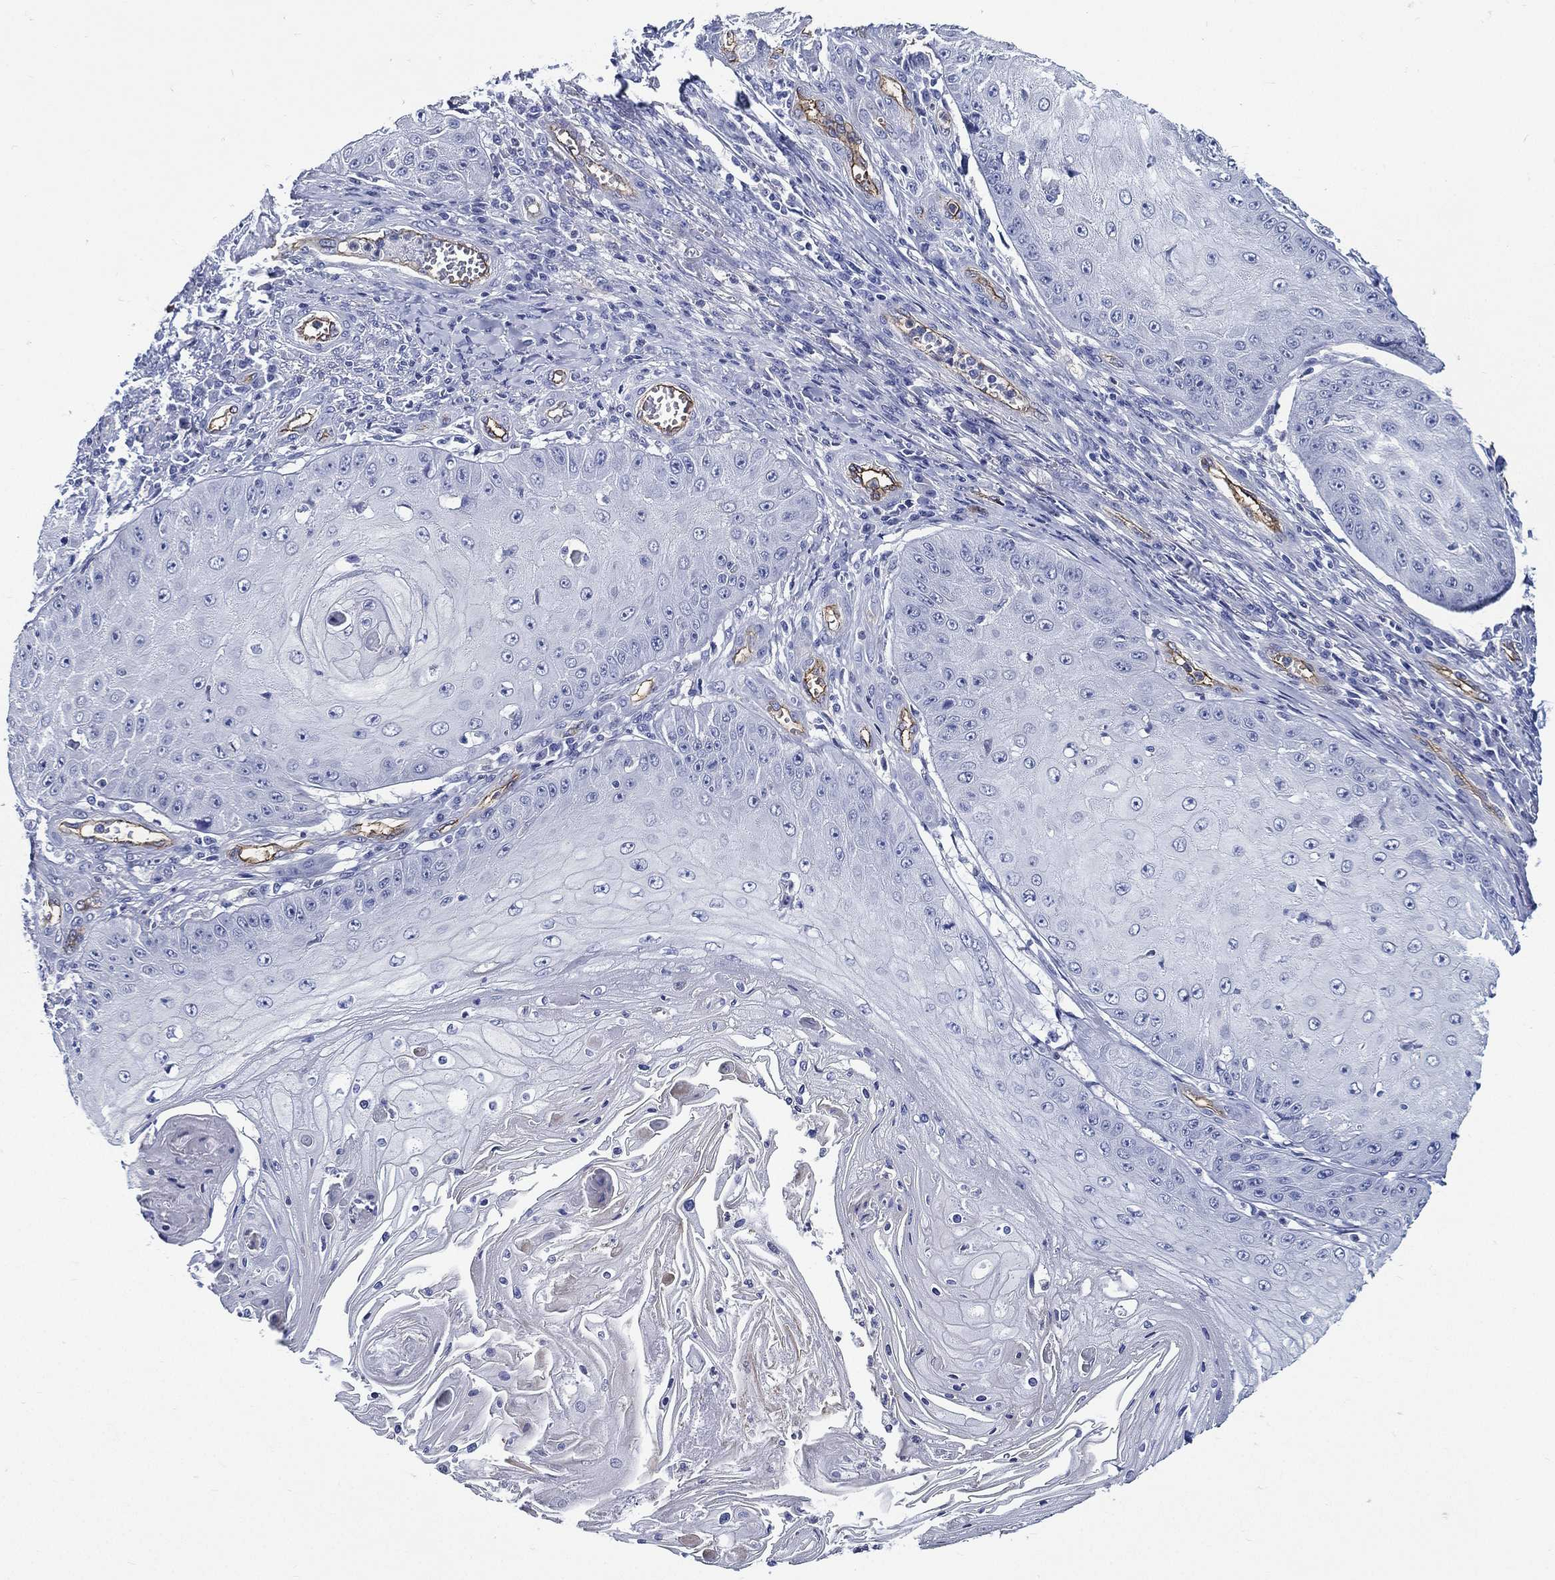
{"staining": {"intensity": "negative", "quantity": "none", "location": "none"}, "tissue": "skin cancer", "cell_type": "Tumor cells", "image_type": "cancer", "snomed": [{"axis": "morphology", "description": "Squamous cell carcinoma, NOS"}, {"axis": "topography", "description": "Skin"}], "caption": "Immunohistochemistry of human skin cancer reveals no staining in tumor cells.", "gene": "NEDD9", "patient": {"sex": "male", "age": 70}}